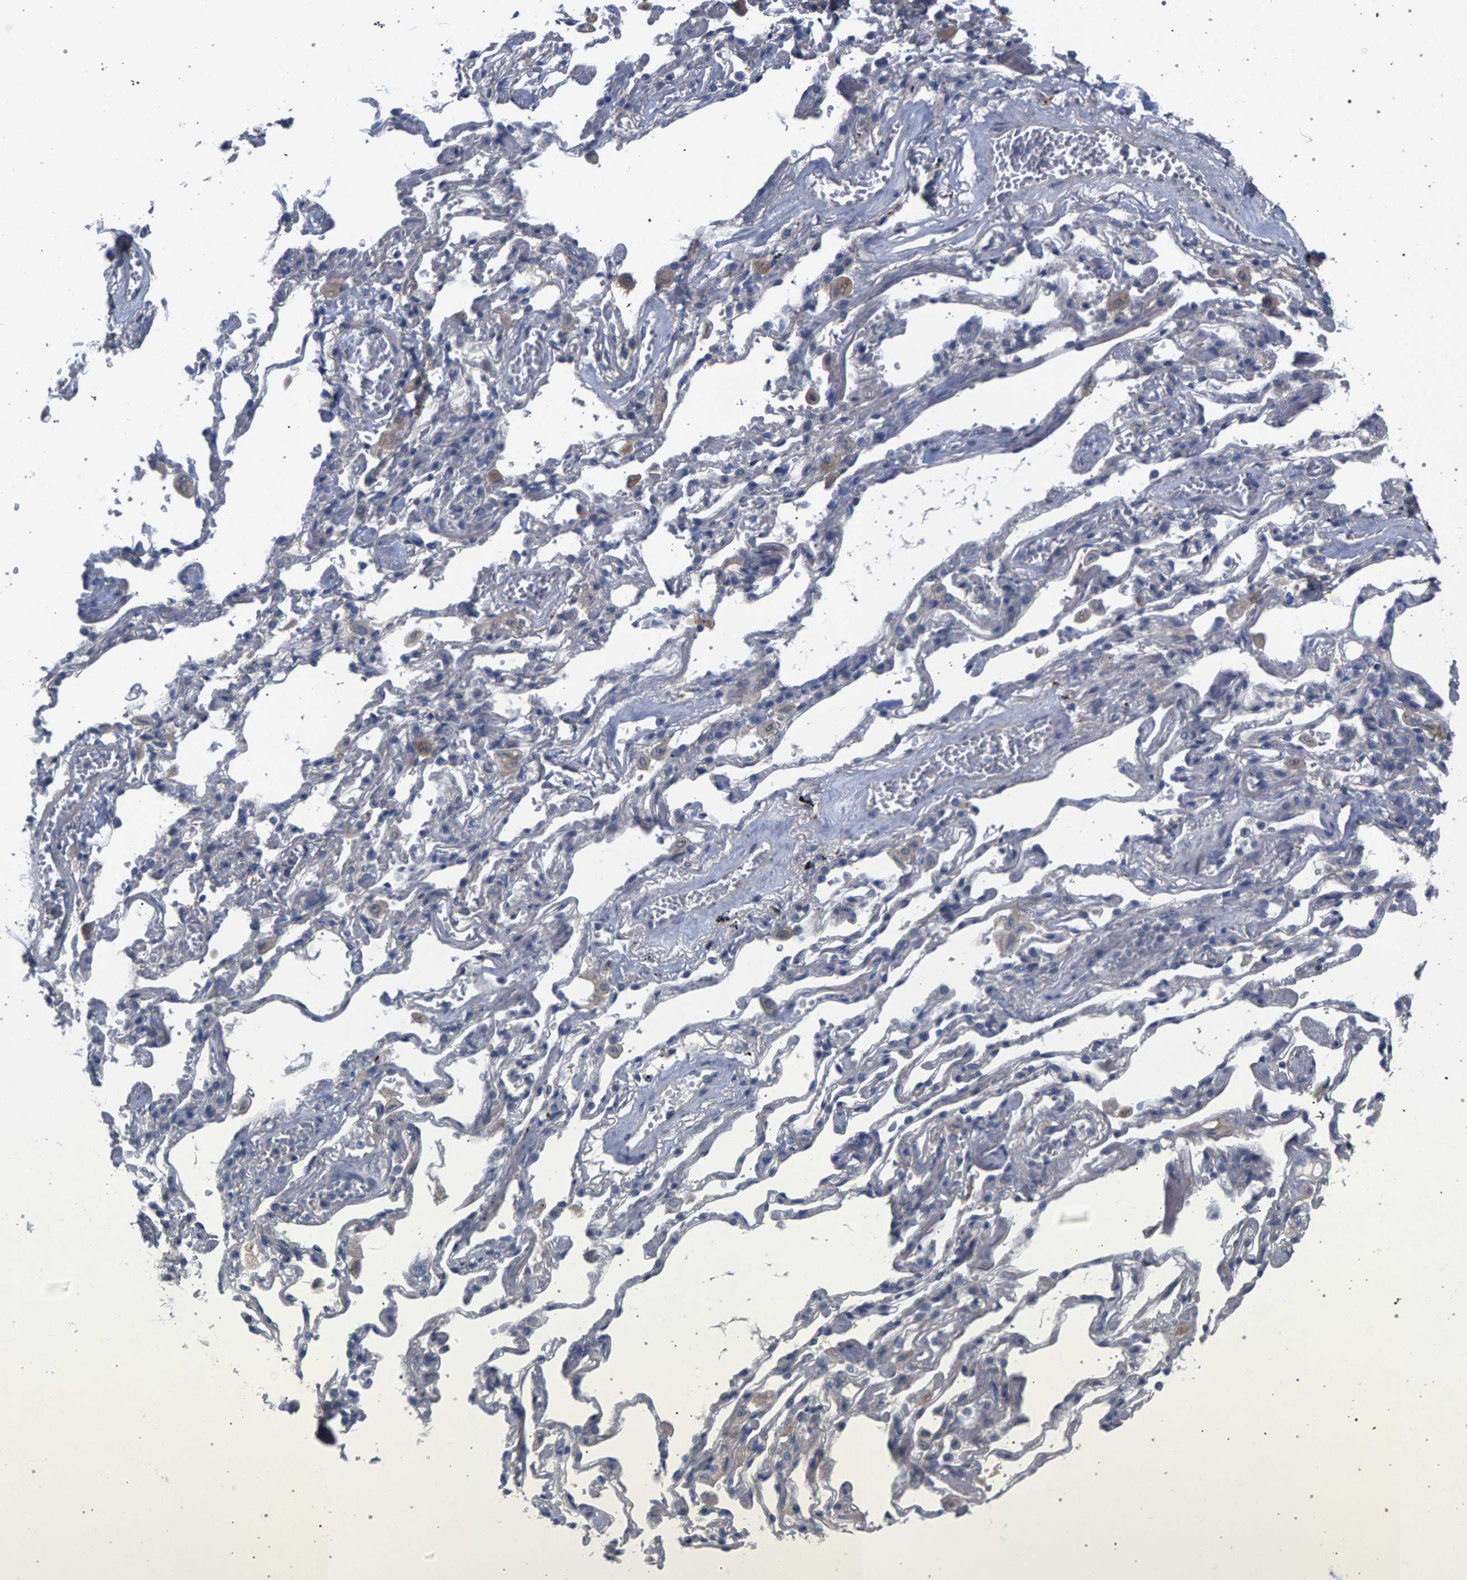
{"staining": {"intensity": "negative", "quantity": "none", "location": "none"}, "tissue": "adipose tissue", "cell_type": "Adipocytes", "image_type": "normal", "snomed": [{"axis": "morphology", "description": "Normal tissue, NOS"}, {"axis": "topography", "description": "Cartilage tissue"}, {"axis": "topography", "description": "Lung"}], "caption": "Protein analysis of unremarkable adipose tissue demonstrates no significant positivity in adipocytes.", "gene": "MAMDC2", "patient": {"sex": "female", "age": 77}}